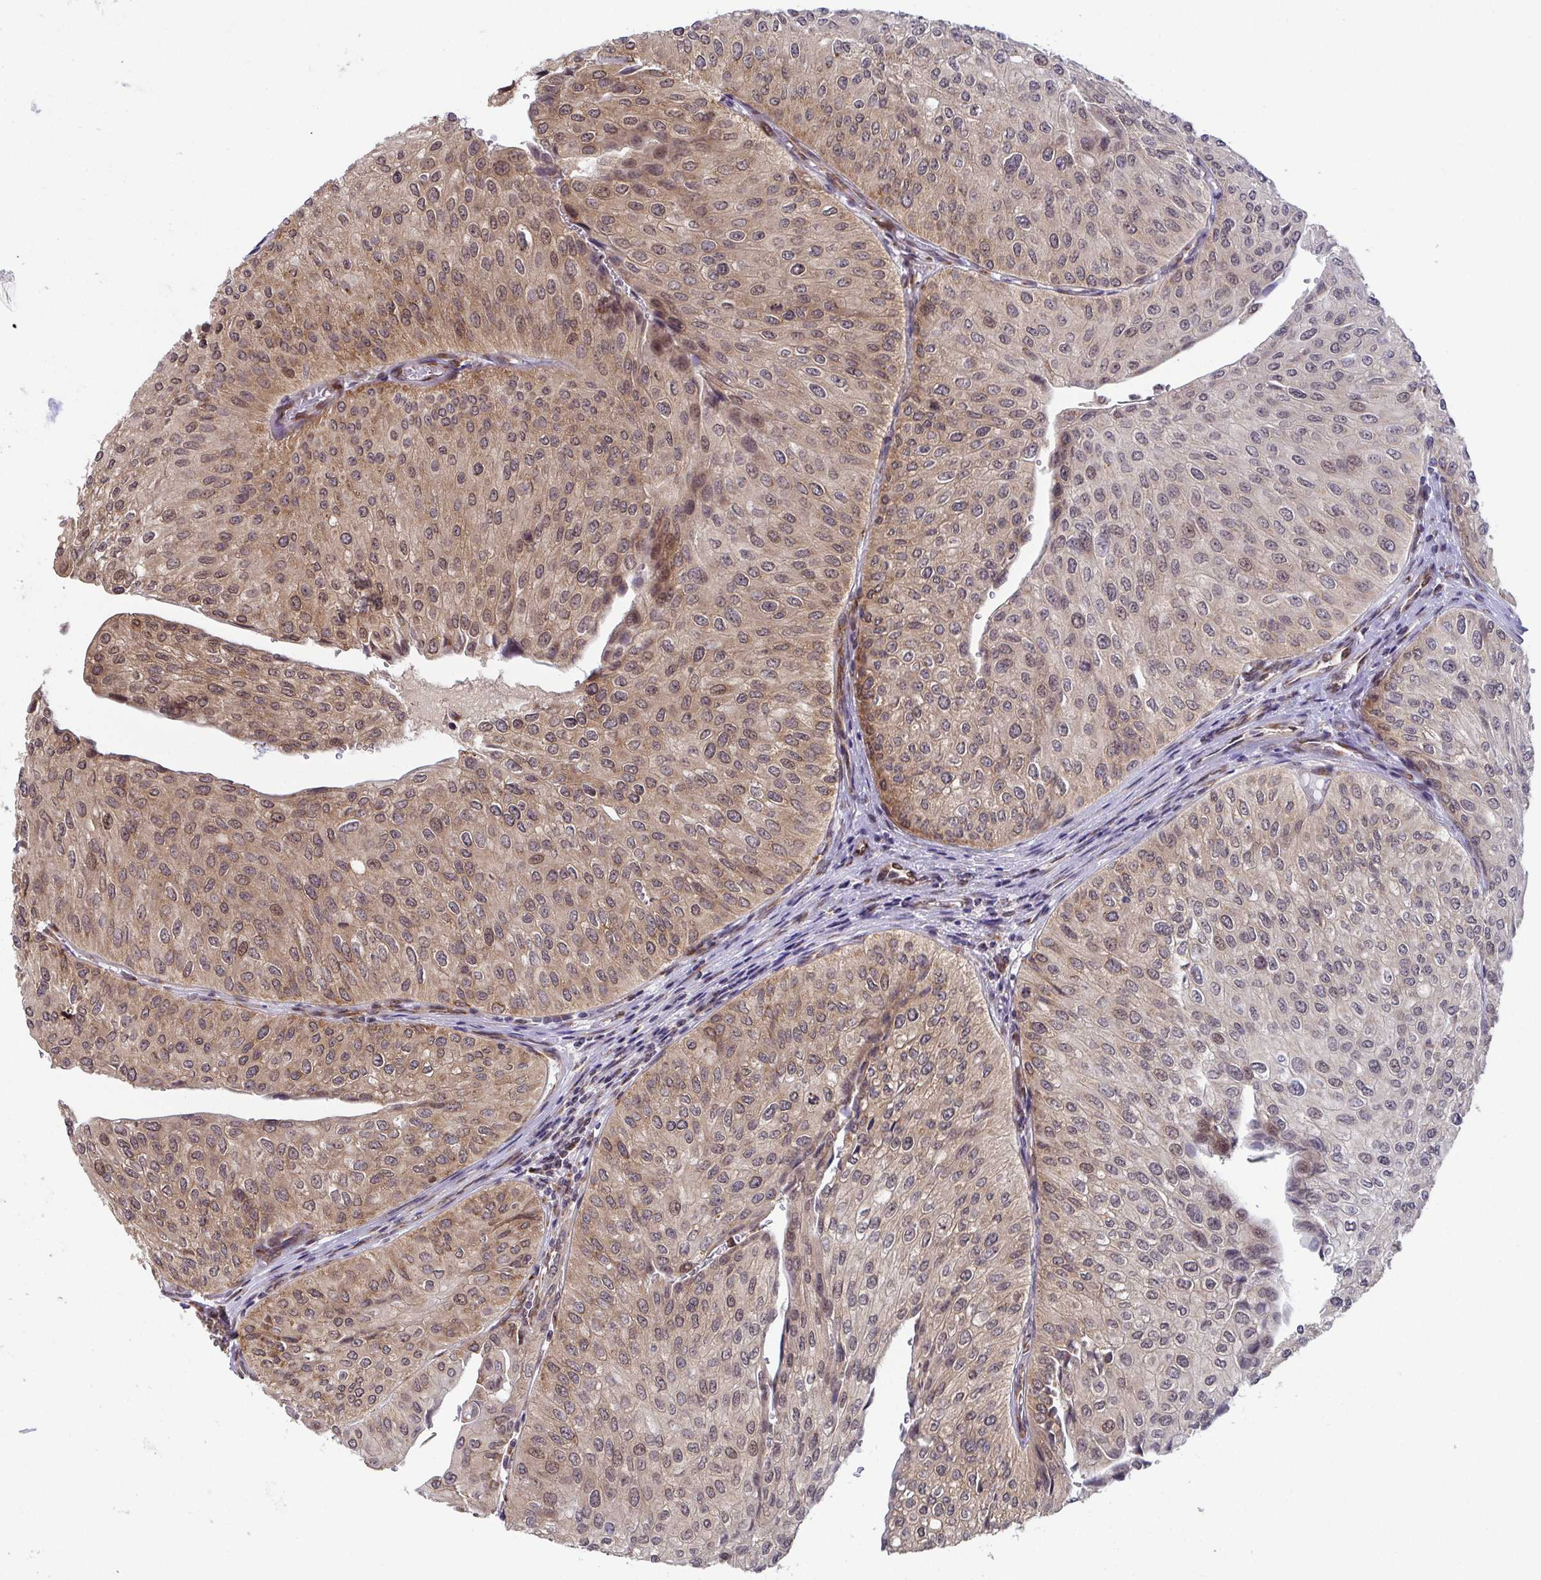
{"staining": {"intensity": "moderate", "quantity": ">75%", "location": "cytoplasmic/membranous,nuclear"}, "tissue": "urothelial cancer", "cell_type": "Tumor cells", "image_type": "cancer", "snomed": [{"axis": "morphology", "description": "Urothelial carcinoma, NOS"}, {"axis": "topography", "description": "Urinary bladder"}], "caption": "The histopathology image reveals staining of transitional cell carcinoma, revealing moderate cytoplasmic/membranous and nuclear protein positivity (brown color) within tumor cells.", "gene": "ATP5MJ", "patient": {"sex": "male", "age": 67}}